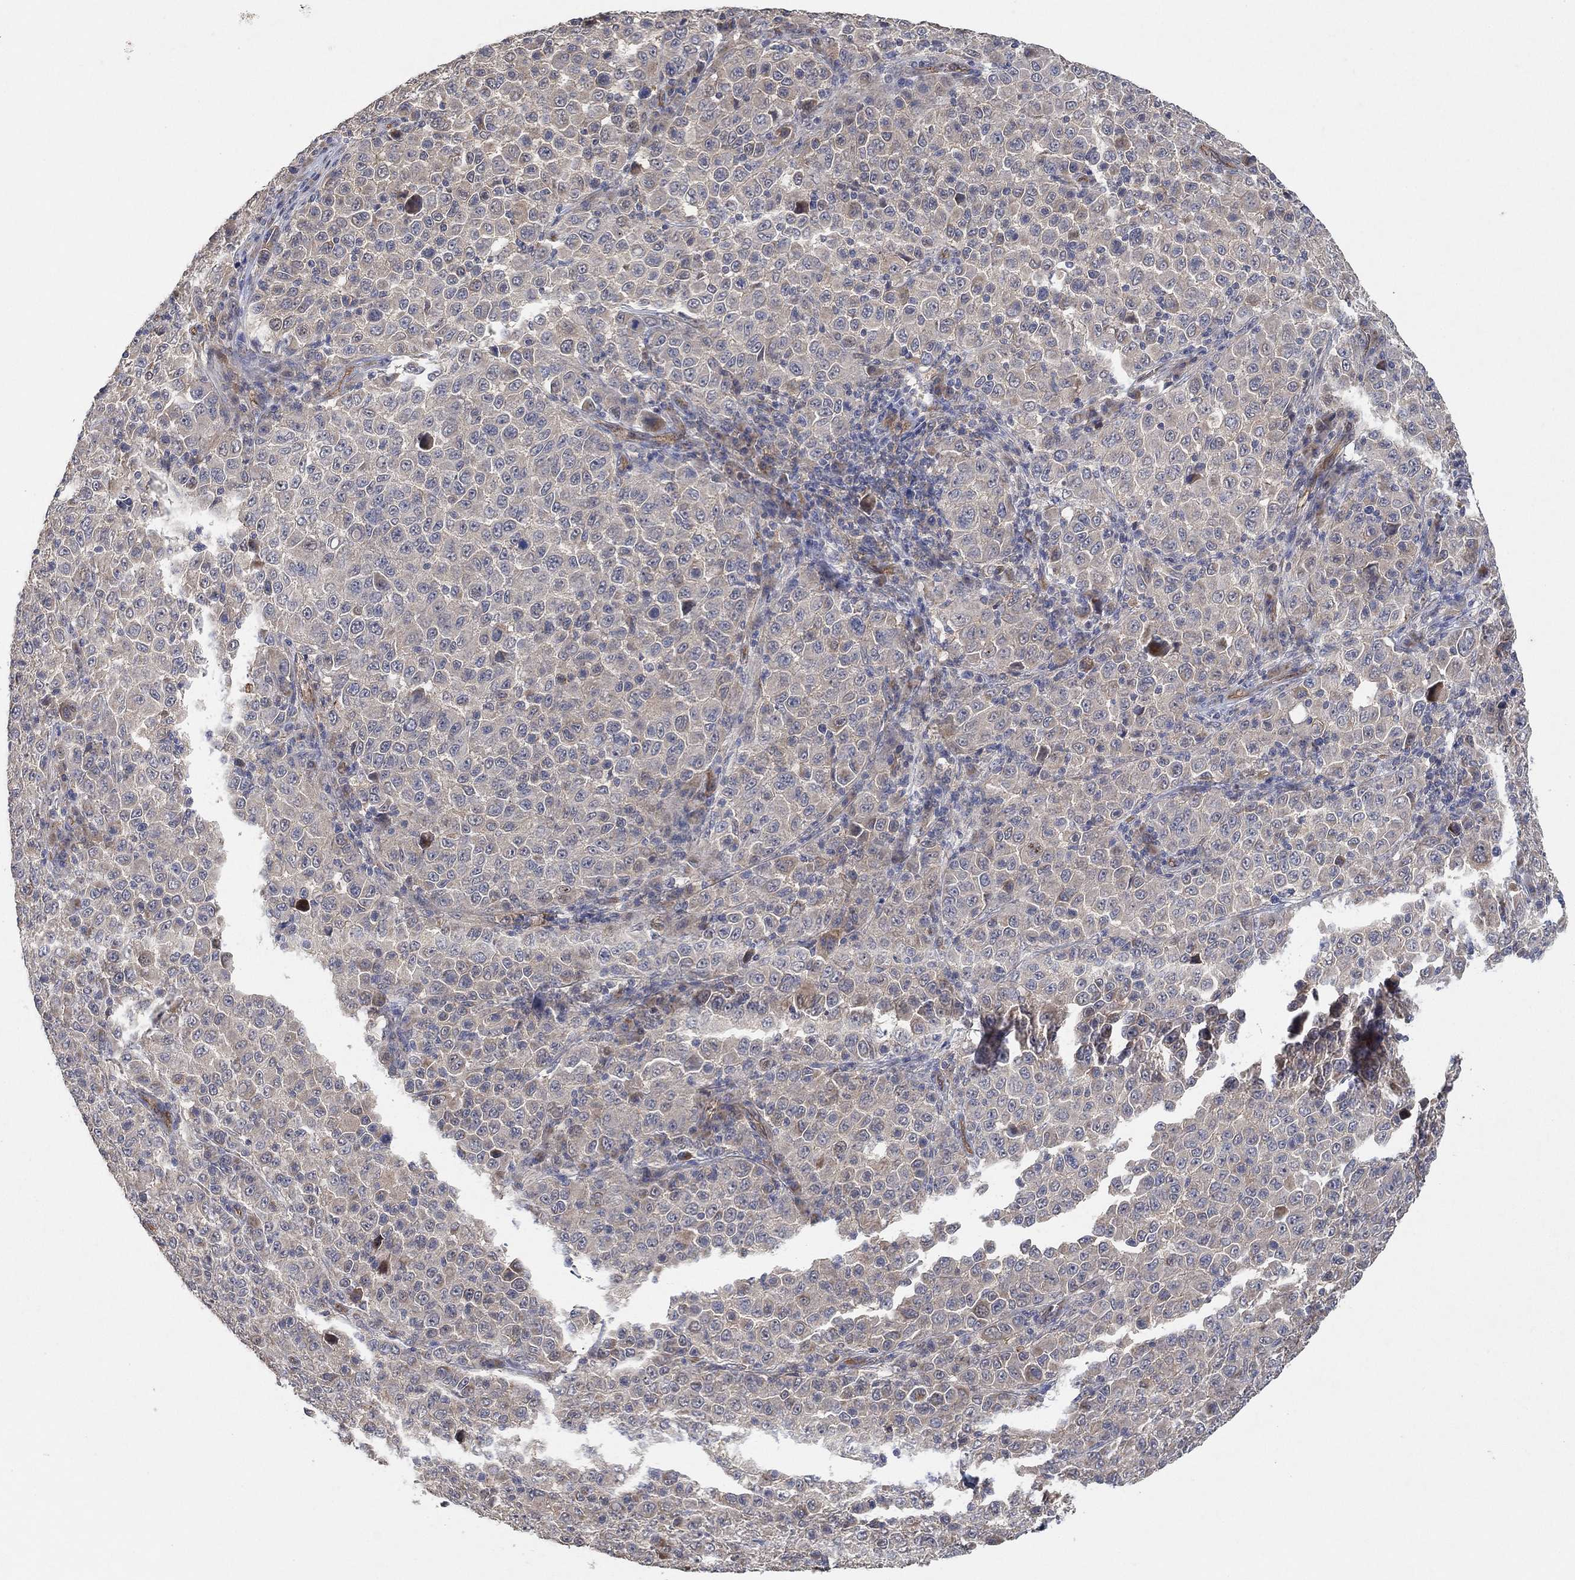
{"staining": {"intensity": "negative", "quantity": "none", "location": "none"}, "tissue": "melanoma", "cell_type": "Tumor cells", "image_type": "cancer", "snomed": [{"axis": "morphology", "description": "Malignant melanoma, NOS"}, {"axis": "topography", "description": "Skin"}], "caption": "Immunohistochemistry (IHC) micrograph of malignant melanoma stained for a protein (brown), which reveals no staining in tumor cells.", "gene": "MCUR1", "patient": {"sex": "female", "age": 57}}